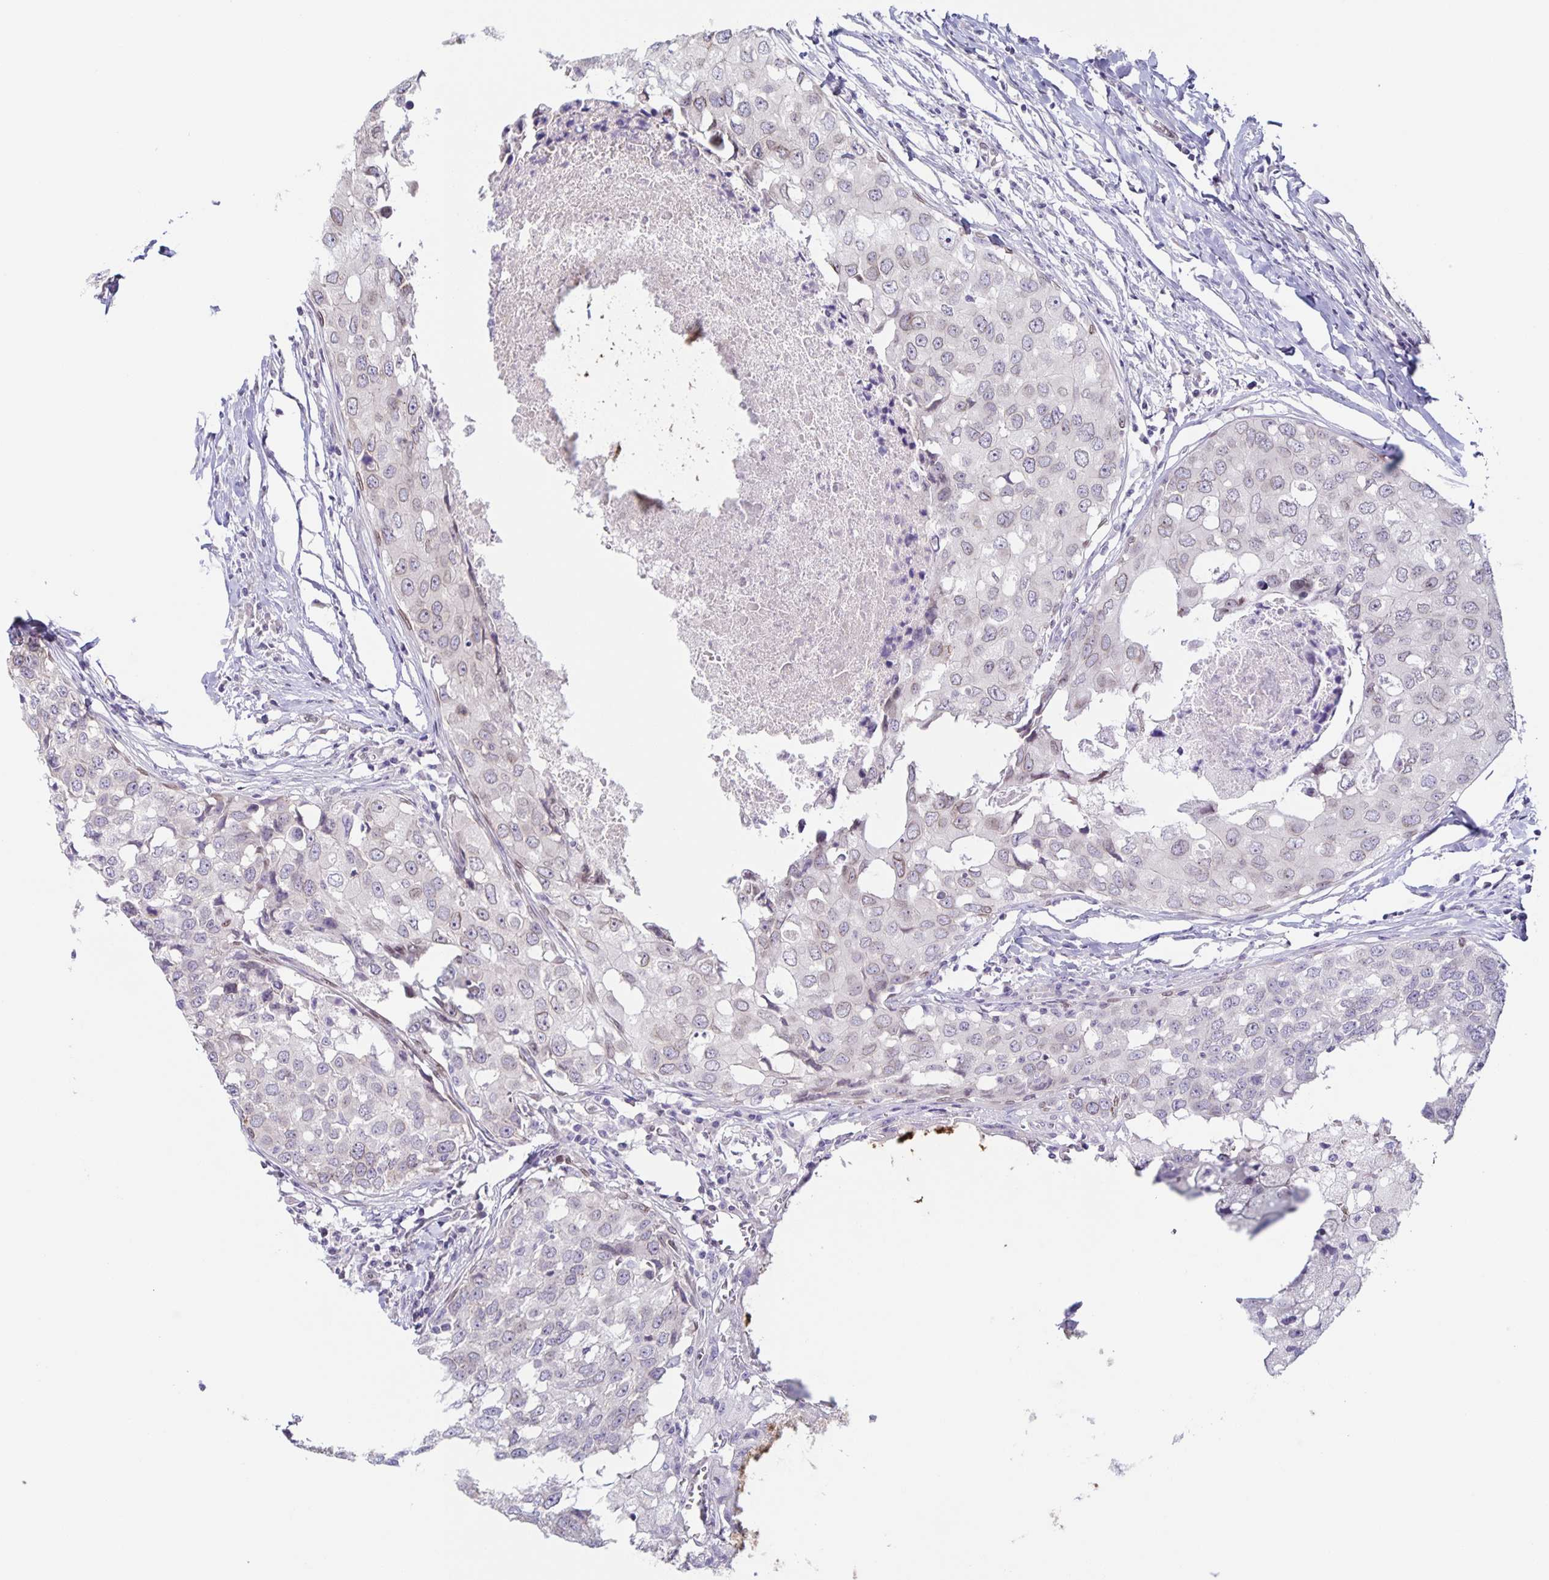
{"staining": {"intensity": "negative", "quantity": "none", "location": "none"}, "tissue": "breast cancer", "cell_type": "Tumor cells", "image_type": "cancer", "snomed": [{"axis": "morphology", "description": "Duct carcinoma"}, {"axis": "topography", "description": "Breast"}], "caption": "Breast cancer (infiltrating ductal carcinoma) was stained to show a protein in brown. There is no significant staining in tumor cells.", "gene": "SYNE2", "patient": {"sex": "female", "age": 27}}